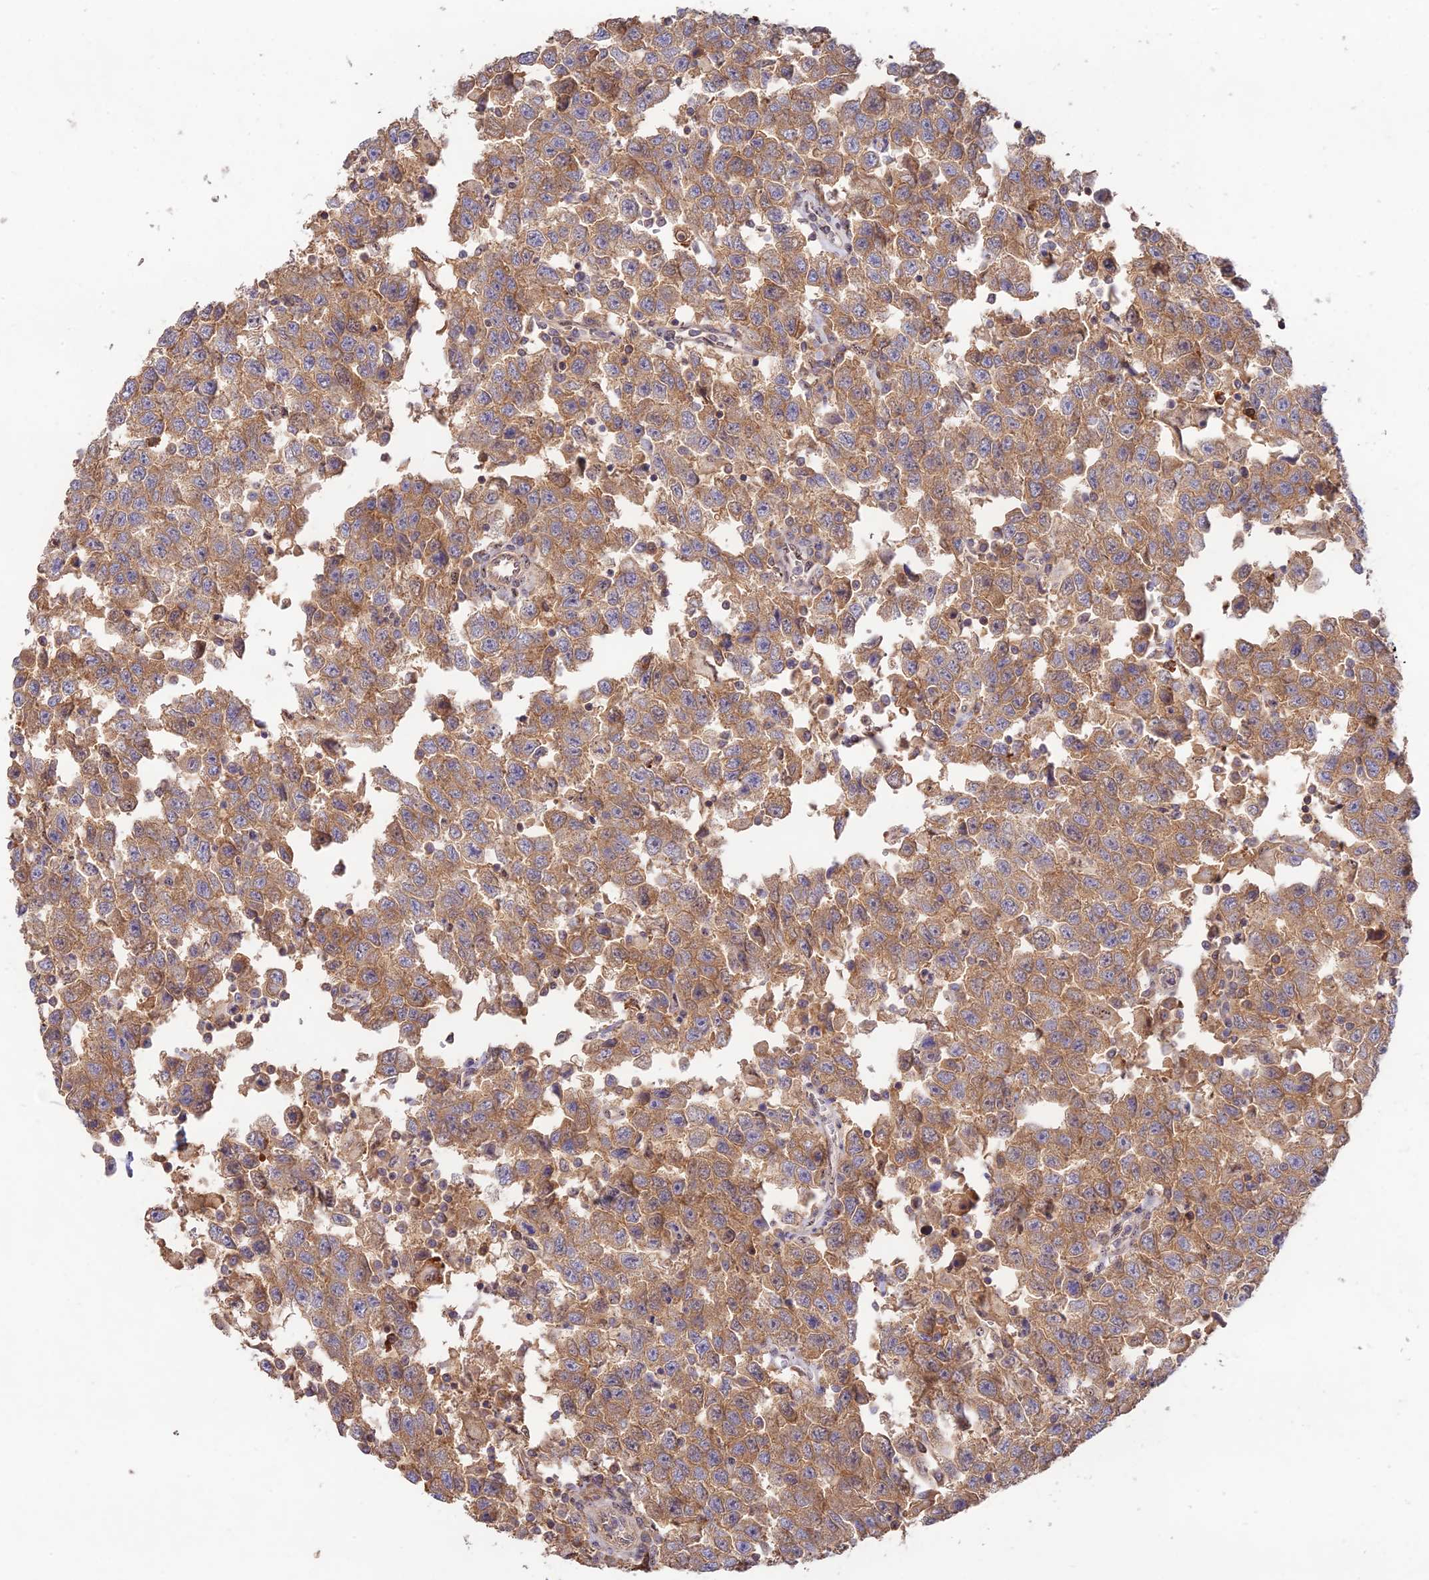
{"staining": {"intensity": "moderate", "quantity": ">75%", "location": "cytoplasmic/membranous"}, "tissue": "testis cancer", "cell_type": "Tumor cells", "image_type": "cancer", "snomed": [{"axis": "morphology", "description": "Seminoma, NOS"}, {"axis": "topography", "description": "Testis"}], "caption": "DAB immunohistochemical staining of testis cancer shows moderate cytoplasmic/membranous protein positivity in about >75% of tumor cells.", "gene": "CLCF1", "patient": {"sex": "male", "age": 41}}